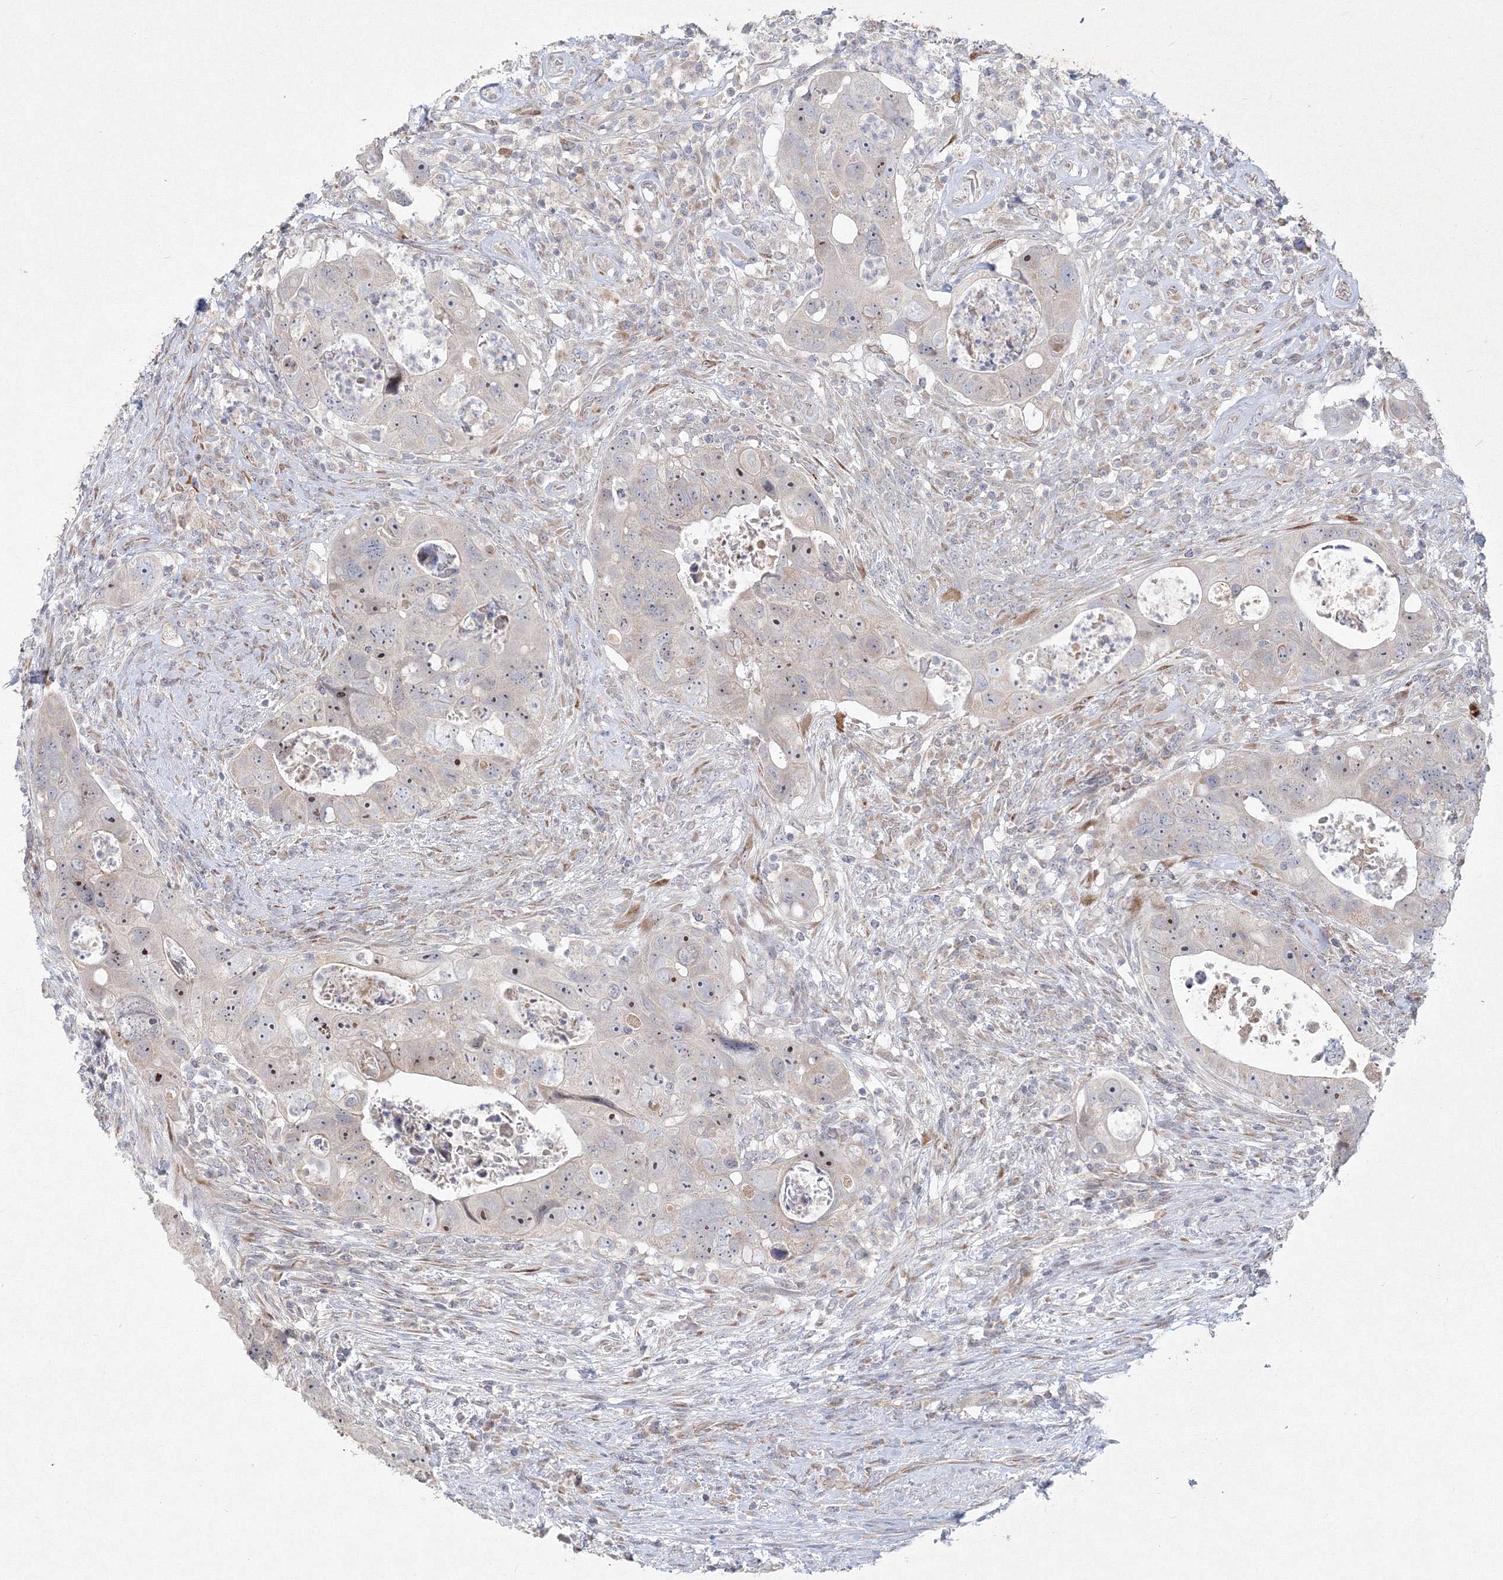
{"staining": {"intensity": "moderate", "quantity": "<25%", "location": "nuclear"}, "tissue": "colorectal cancer", "cell_type": "Tumor cells", "image_type": "cancer", "snomed": [{"axis": "morphology", "description": "Adenocarcinoma, NOS"}, {"axis": "topography", "description": "Rectum"}], "caption": "Protein analysis of colorectal cancer (adenocarcinoma) tissue shows moderate nuclear staining in about <25% of tumor cells.", "gene": "WDR49", "patient": {"sex": "male", "age": 59}}